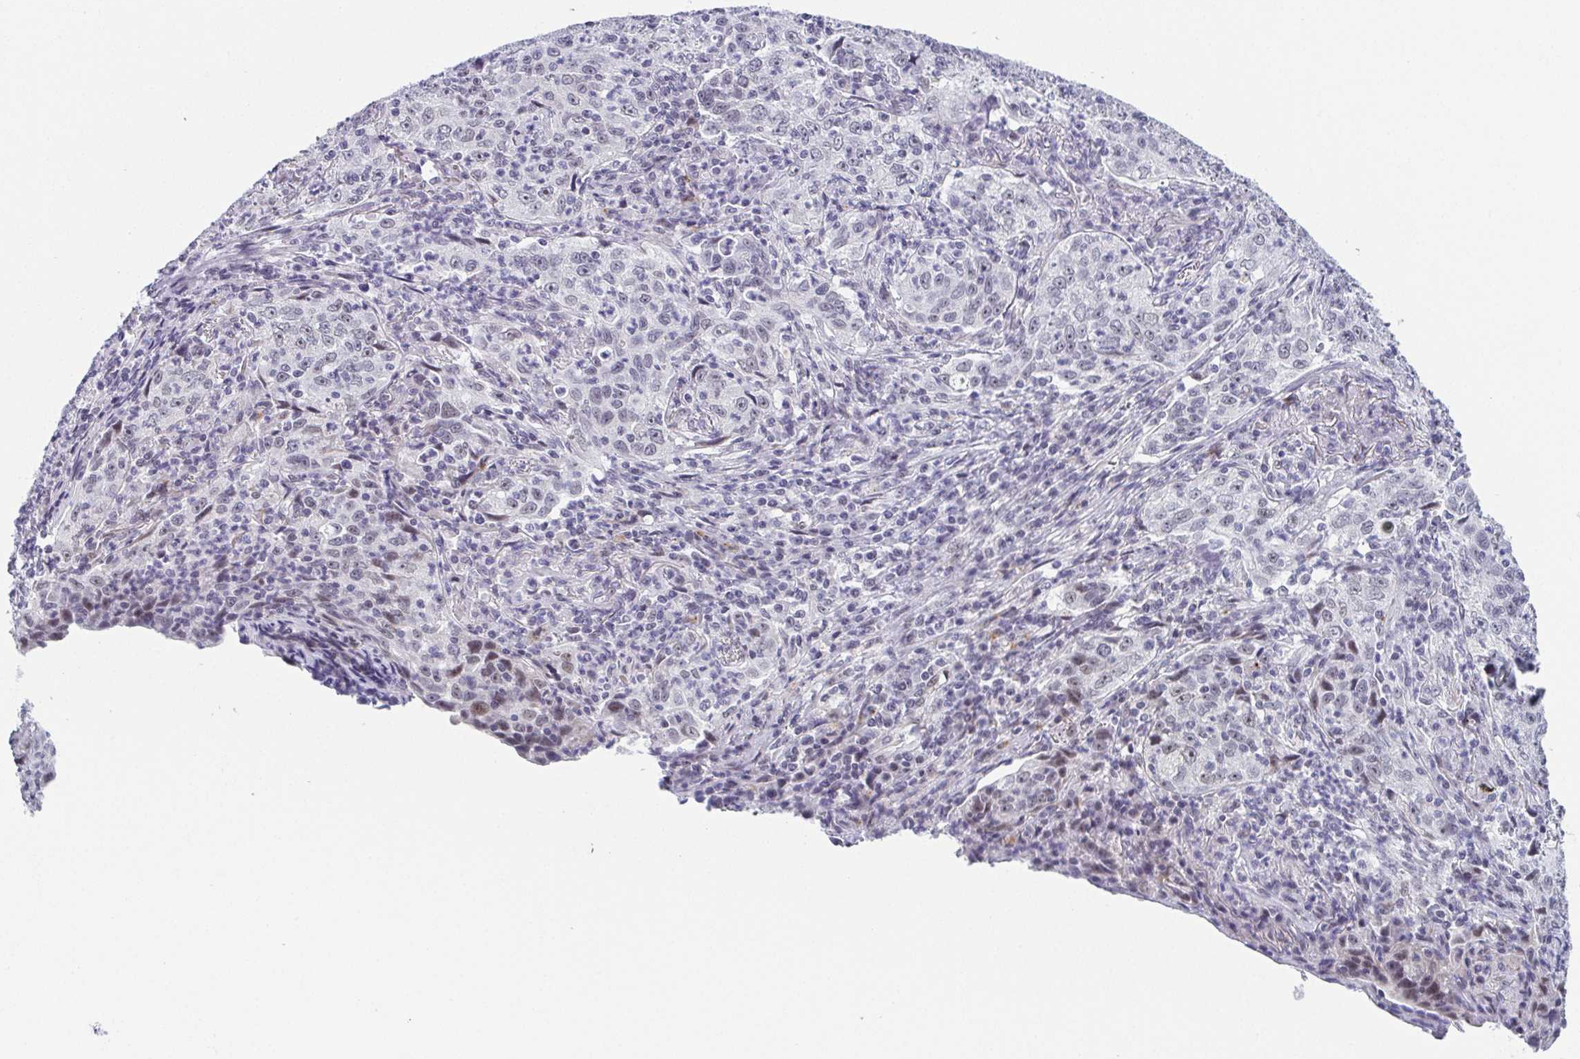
{"staining": {"intensity": "negative", "quantity": "none", "location": "none"}, "tissue": "lung cancer", "cell_type": "Tumor cells", "image_type": "cancer", "snomed": [{"axis": "morphology", "description": "Squamous cell carcinoma, NOS"}, {"axis": "topography", "description": "Lung"}], "caption": "A photomicrograph of lung squamous cell carcinoma stained for a protein reveals no brown staining in tumor cells. (DAB immunohistochemistry (IHC) visualized using brightfield microscopy, high magnification).", "gene": "EXOSC7", "patient": {"sex": "male", "age": 71}}